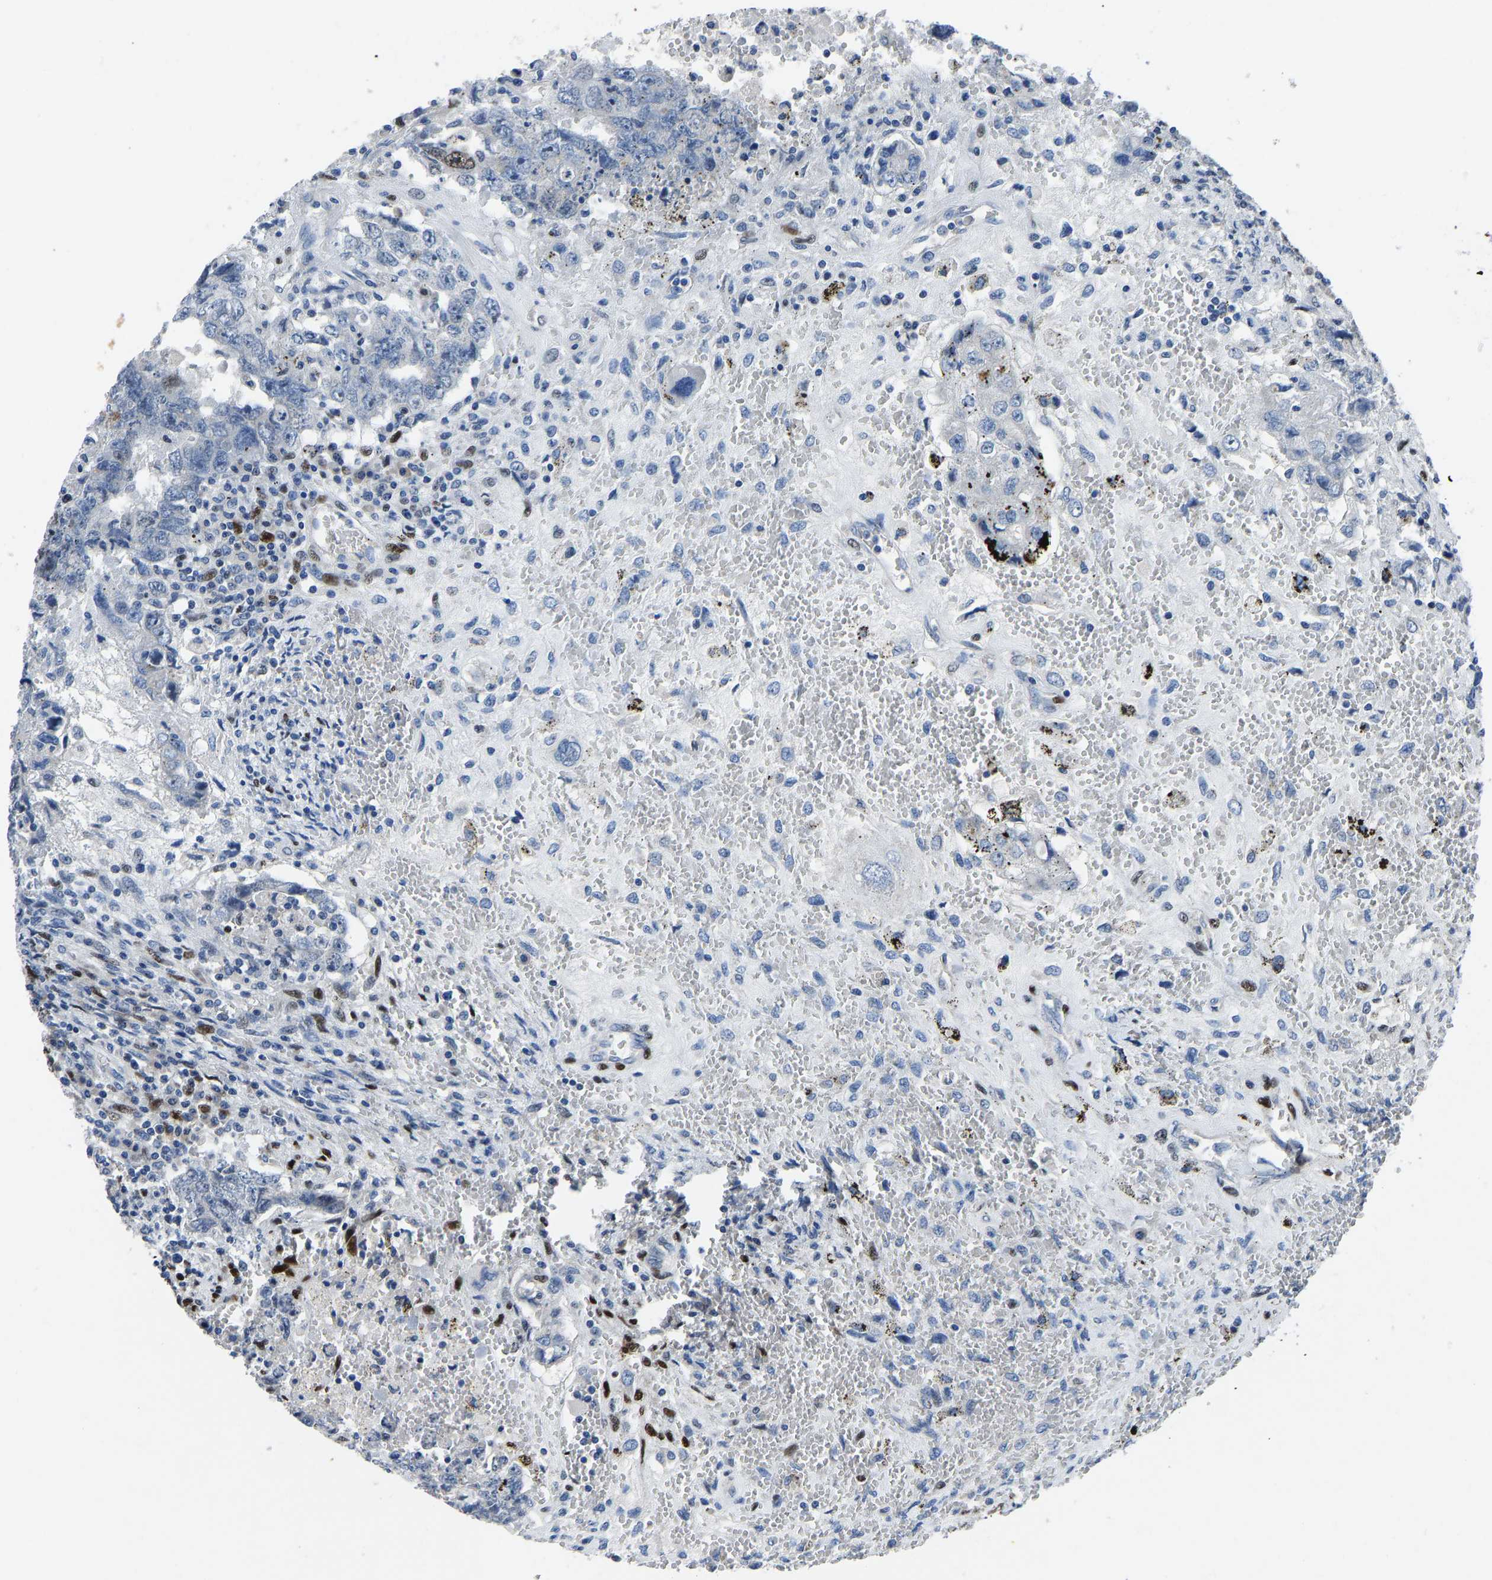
{"staining": {"intensity": "negative", "quantity": "none", "location": "none"}, "tissue": "testis cancer", "cell_type": "Tumor cells", "image_type": "cancer", "snomed": [{"axis": "morphology", "description": "Carcinoma, Embryonal, NOS"}, {"axis": "topography", "description": "Testis"}], "caption": "High magnification brightfield microscopy of testis cancer stained with DAB (3,3'-diaminobenzidine) (brown) and counterstained with hematoxylin (blue): tumor cells show no significant expression.", "gene": "EGR1", "patient": {"sex": "male", "age": 26}}